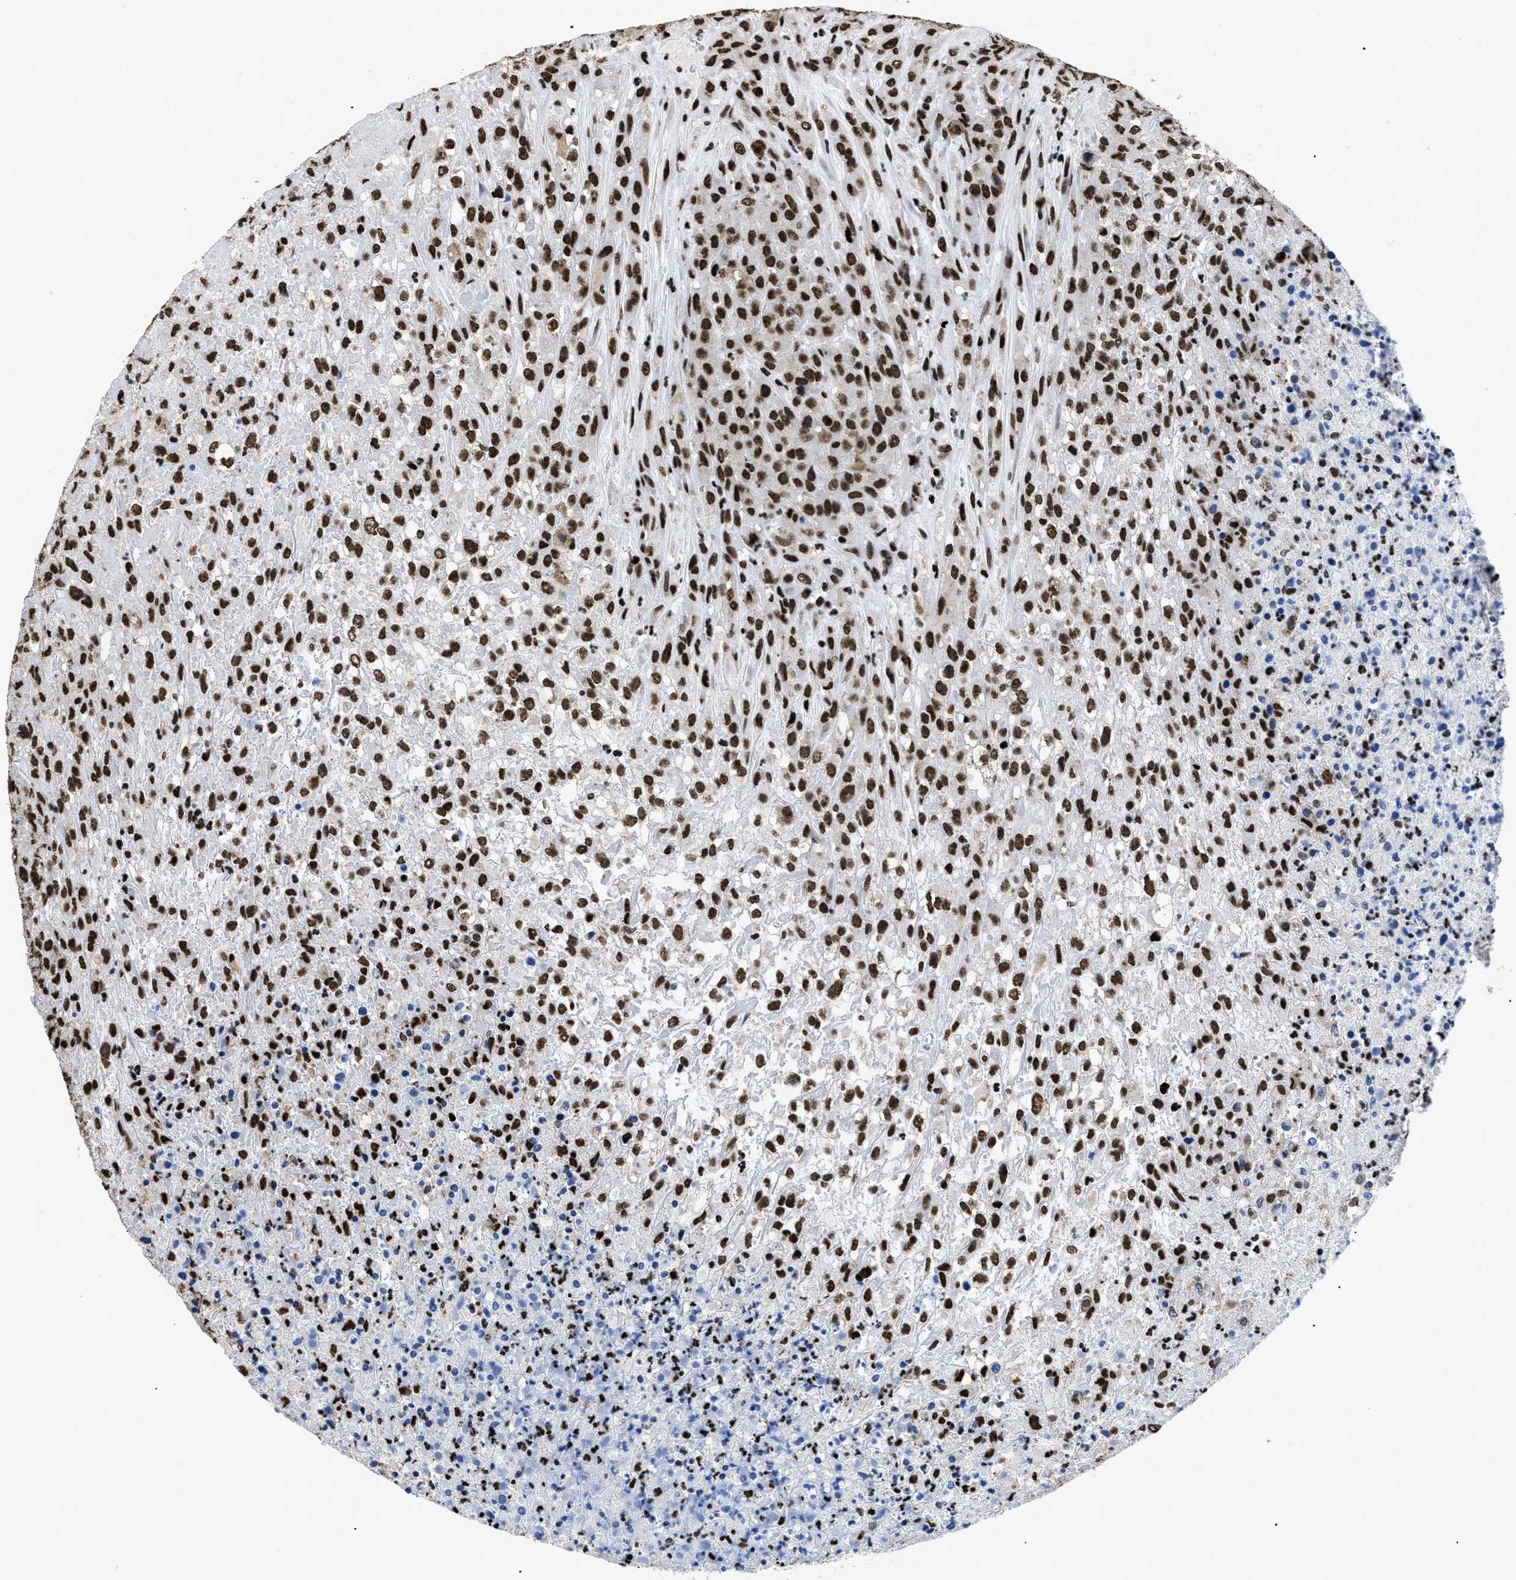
{"staining": {"intensity": "strong", "quantity": ">75%", "location": "nuclear"}, "tissue": "urothelial cancer", "cell_type": "Tumor cells", "image_type": "cancer", "snomed": [{"axis": "morphology", "description": "Urothelial carcinoma, High grade"}, {"axis": "topography", "description": "Urinary bladder"}], "caption": "A micrograph of human urothelial carcinoma (high-grade) stained for a protein exhibits strong nuclear brown staining in tumor cells.", "gene": "CALHM3", "patient": {"sex": "male", "age": 46}}